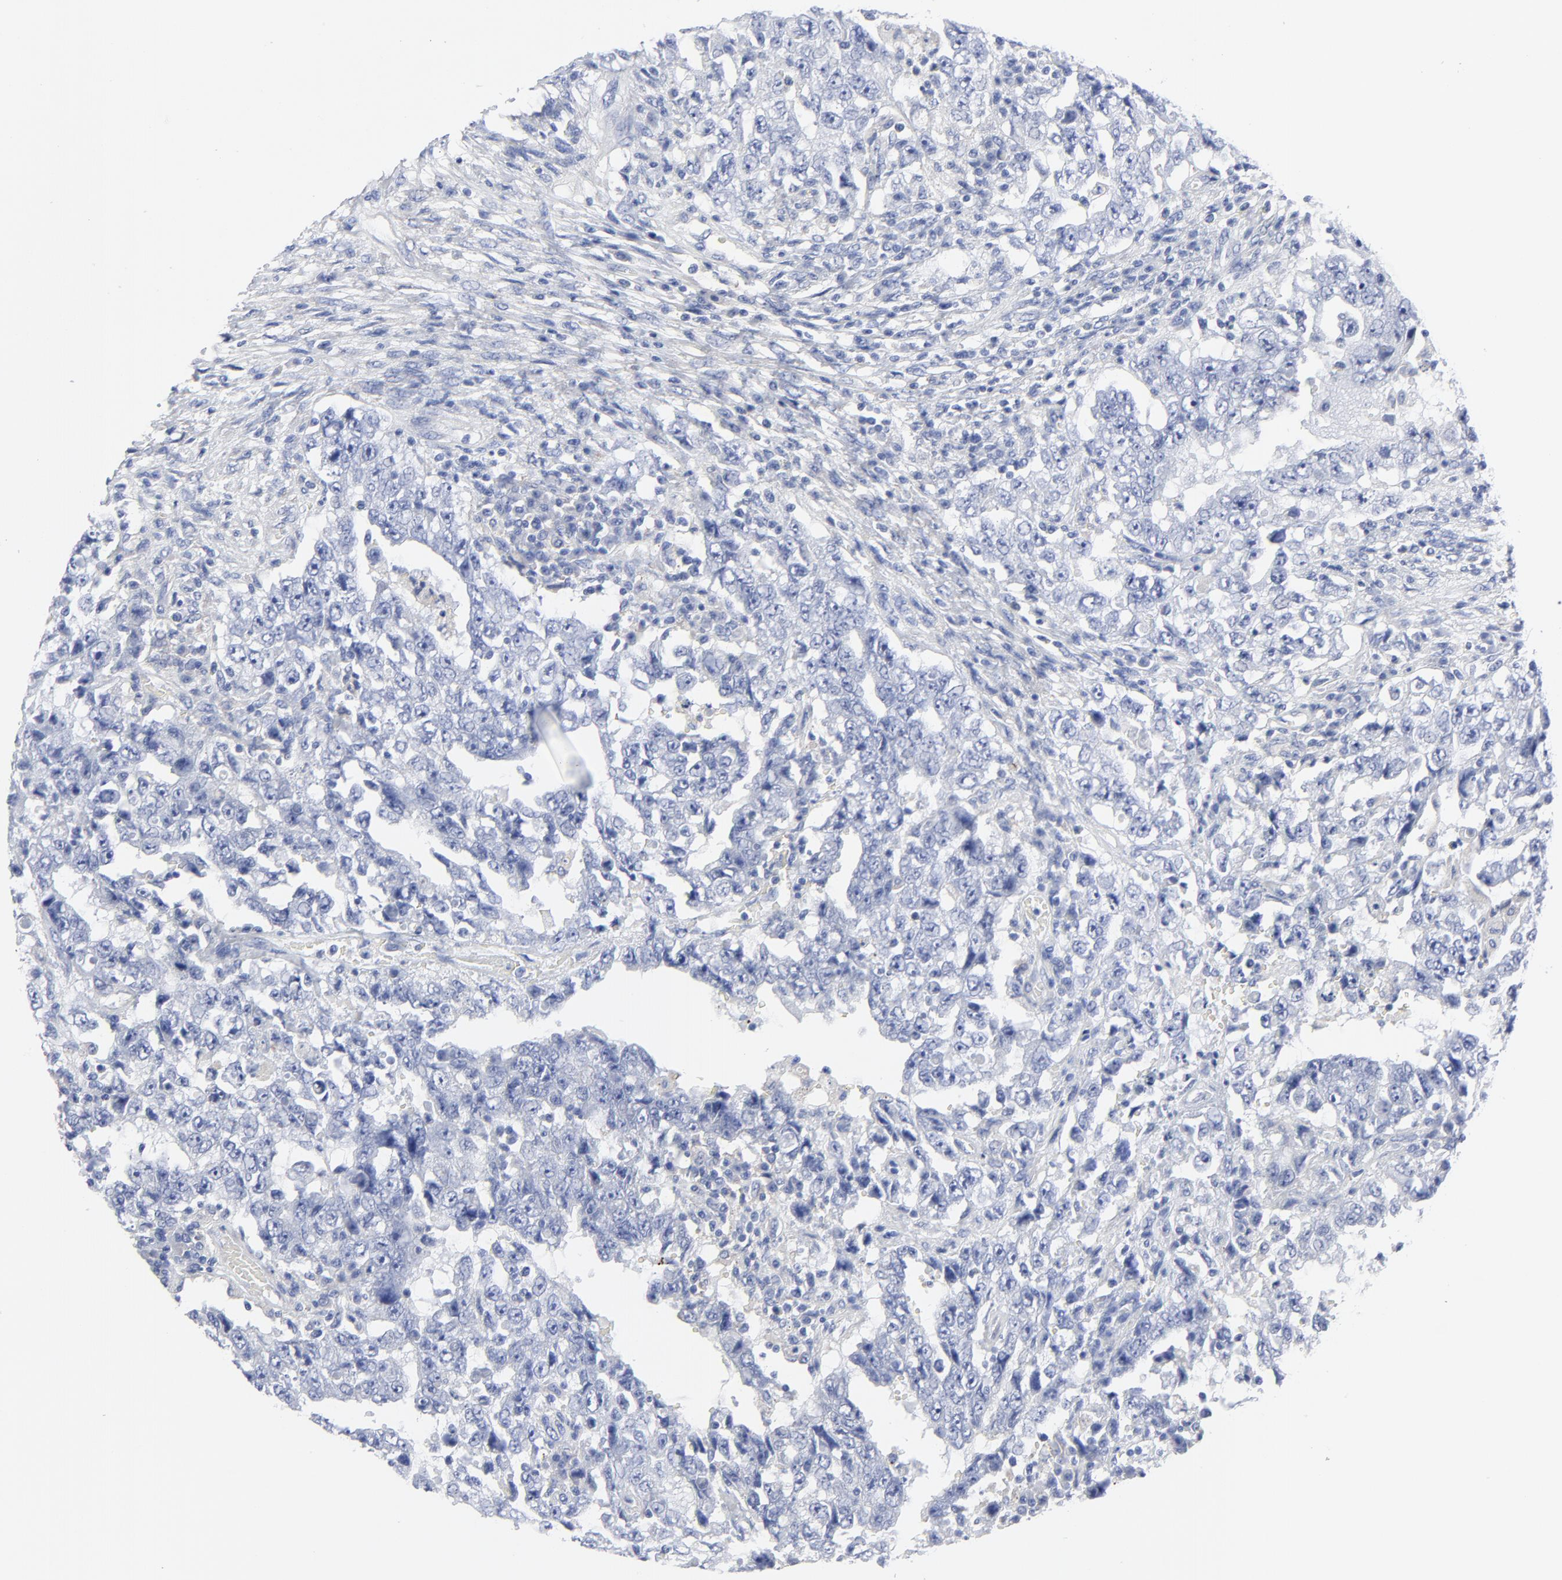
{"staining": {"intensity": "negative", "quantity": "none", "location": "none"}, "tissue": "testis cancer", "cell_type": "Tumor cells", "image_type": "cancer", "snomed": [{"axis": "morphology", "description": "Carcinoma, Embryonal, NOS"}, {"axis": "topography", "description": "Testis"}], "caption": "The photomicrograph displays no staining of tumor cells in testis cancer (embryonal carcinoma).", "gene": "STAT2", "patient": {"sex": "male", "age": 26}}